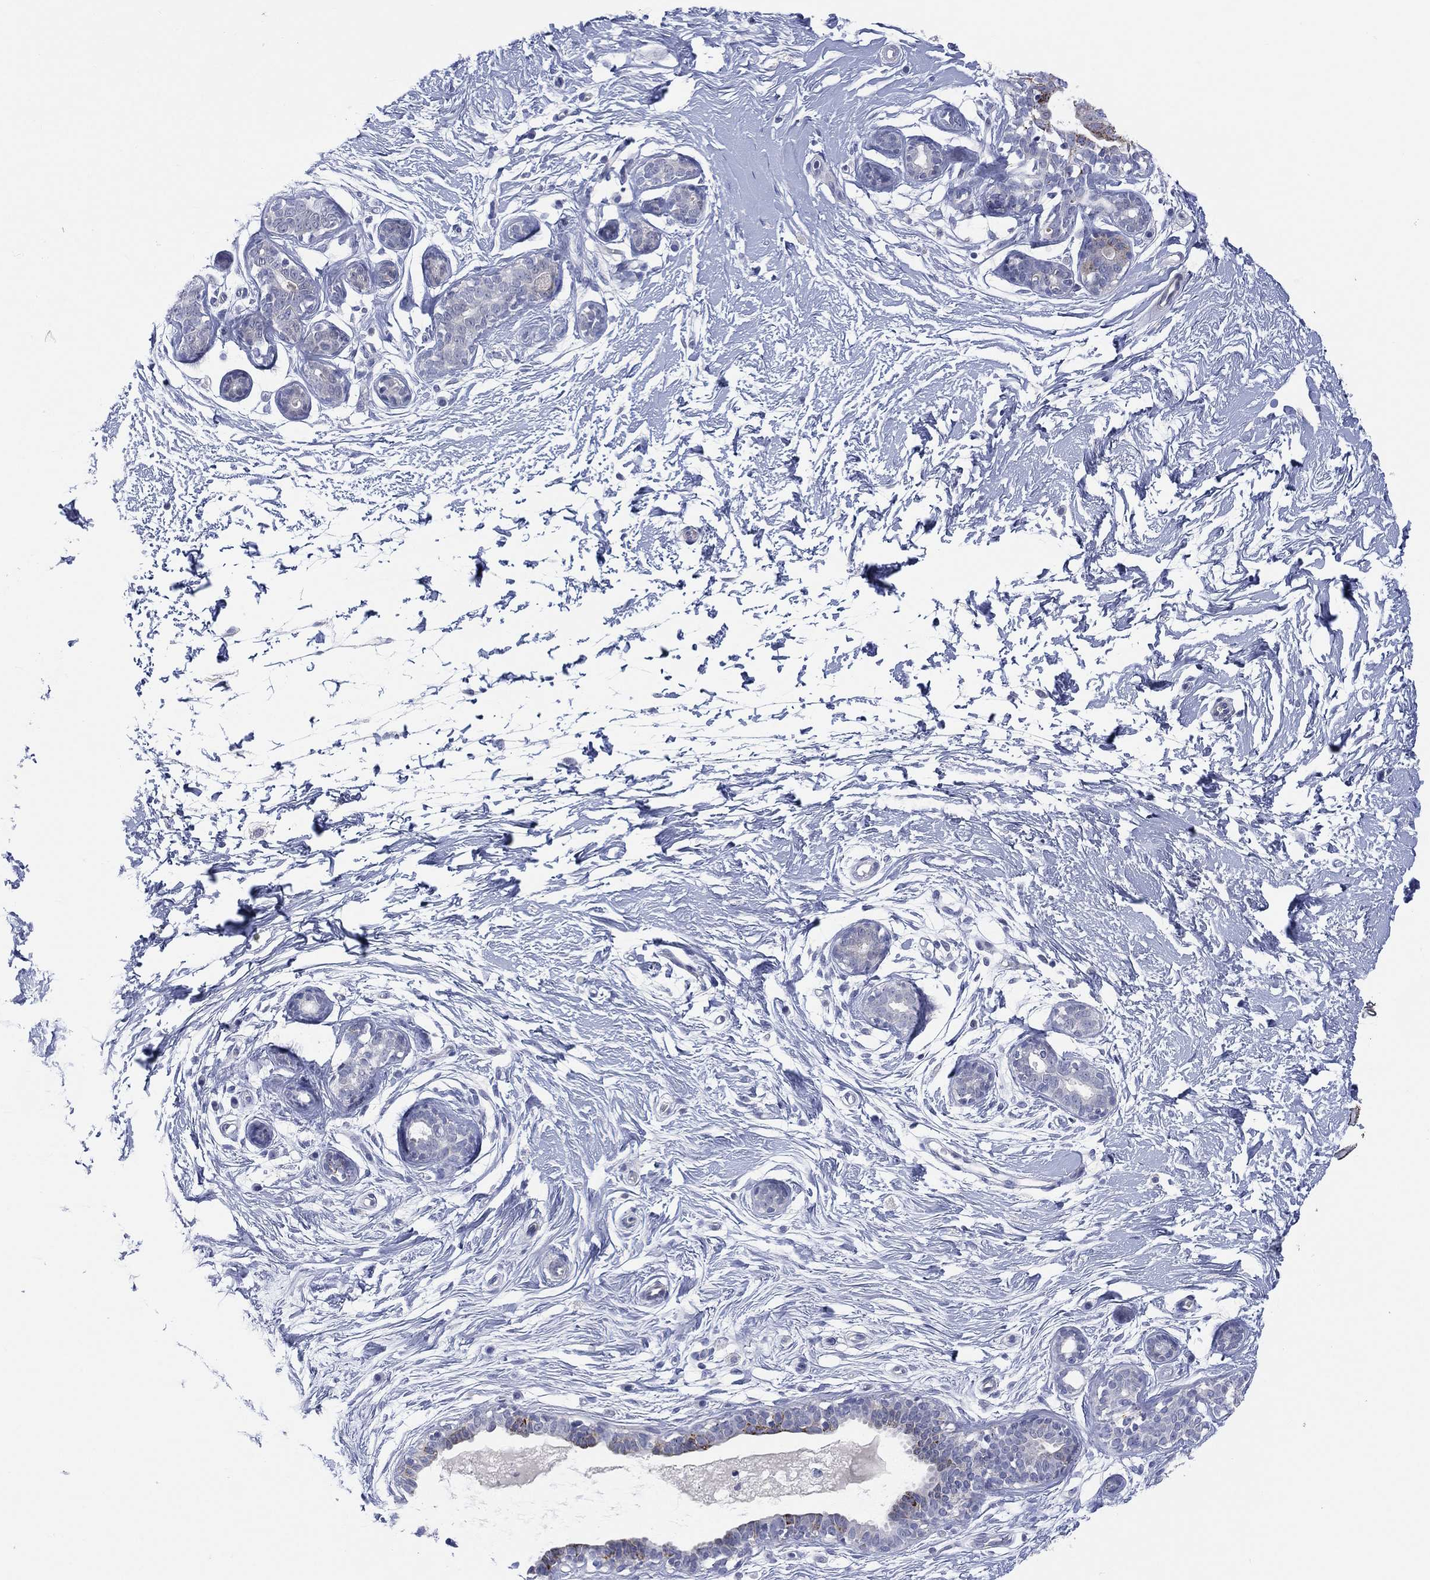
{"staining": {"intensity": "negative", "quantity": "none", "location": "none"}, "tissue": "breast", "cell_type": "Adipocytes", "image_type": "normal", "snomed": [{"axis": "morphology", "description": "Normal tissue, NOS"}, {"axis": "topography", "description": "Breast"}], "caption": "An IHC histopathology image of normal breast is shown. There is no staining in adipocytes of breast.", "gene": "C5orf46", "patient": {"sex": "female", "age": 37}}